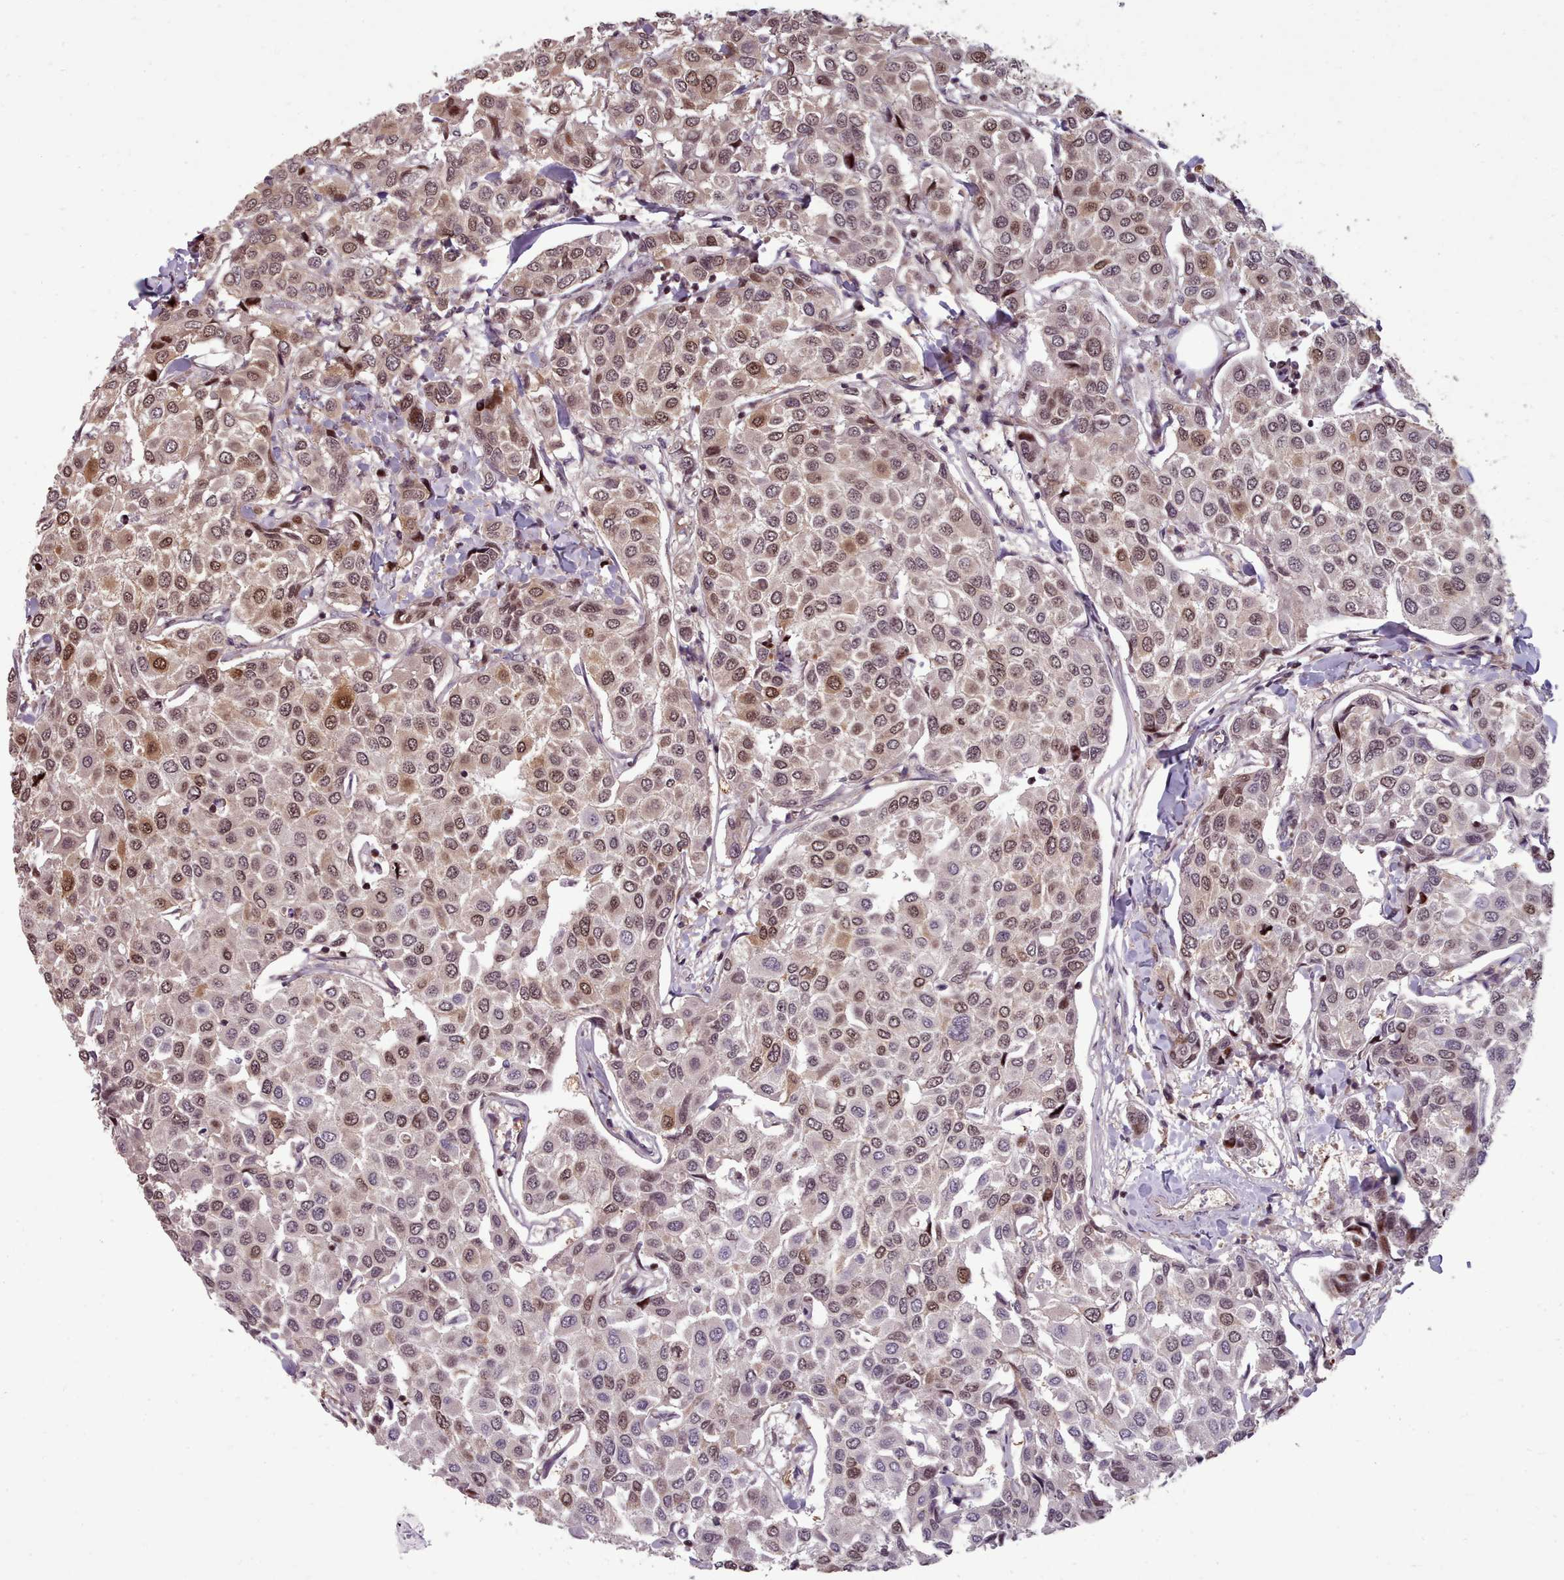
{"staining": {"intensity": "moderate", "quantity": ">75%", "location": "nuclear"}, "tissue": "breast cancer", "cell_type": "Tumor cells", "image_type": "cancer", "snomed": [{"axis": "morphology", "description": "Duct carcinoma"}, {"axis": "topography", "description": "Breast"}], "caption": "This histopathology image shows intraductal carcinoma (breast) stained with IHC to label a protein in brown. The nuclear of tumor cells show moderate positivity for the protein. Nuclei are counter-stained blue.", "gene": "ENSA", "patient": {"sex": "female", "age": 55}}